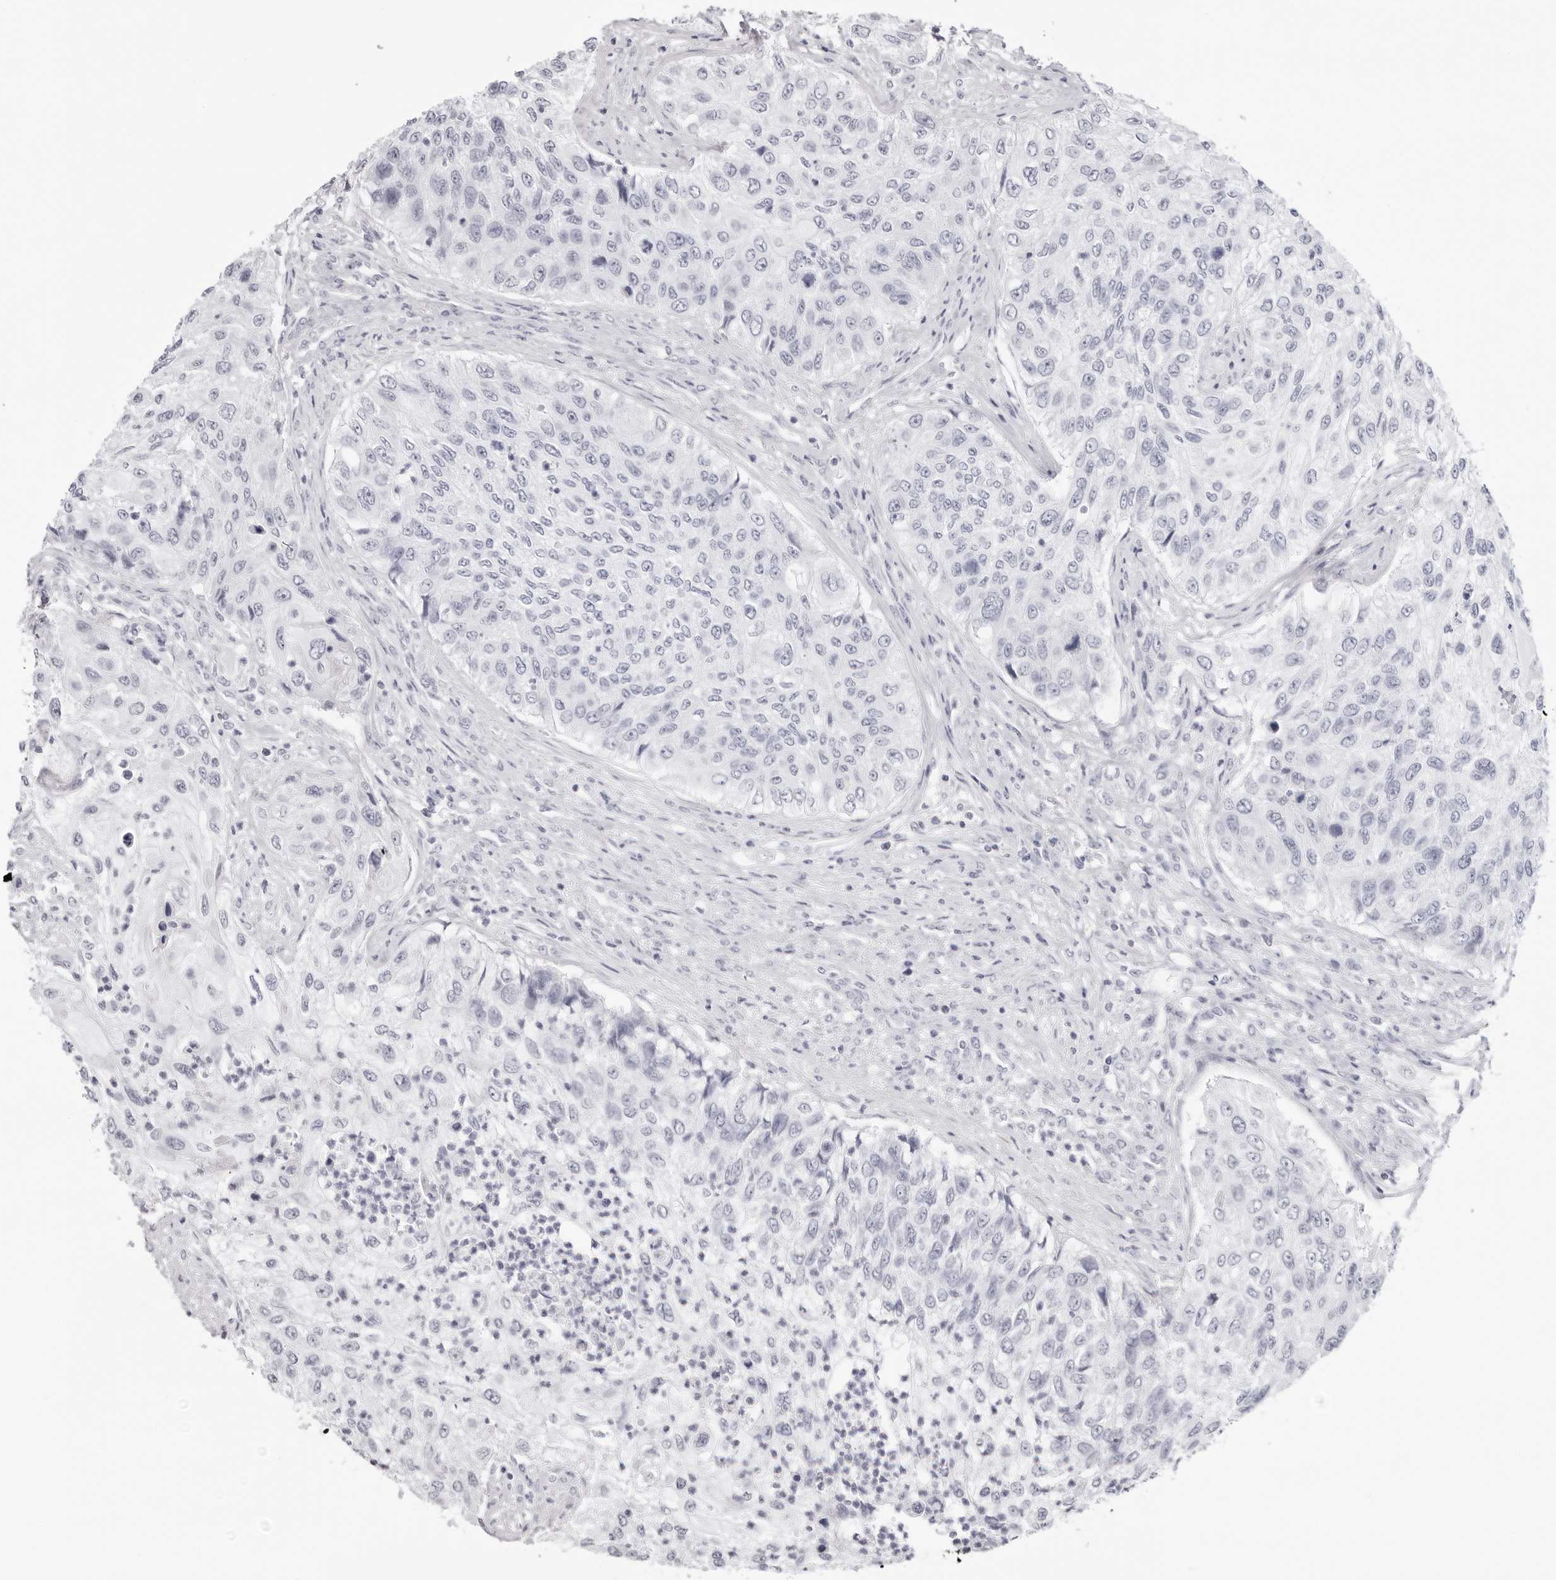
{"staining": {"intensity": "negative", "quantity": "none", "location": "none"}, "tissue": "urothelial cancer", "cell_type": "Tumor cells", "image_type": "cancer", "snomed": [{"axis": "morphology", "description": "Urothelial carcinoma, High grade"}, {"axis": "topography", "description": "Urinary bladder"}], "caption": "High-grade urothelial carcinoma stained for a protein using IHC exhibits no staining tumor cells.", "gene": "INSL3", "patient": {"sex": "female", "age": 60}}